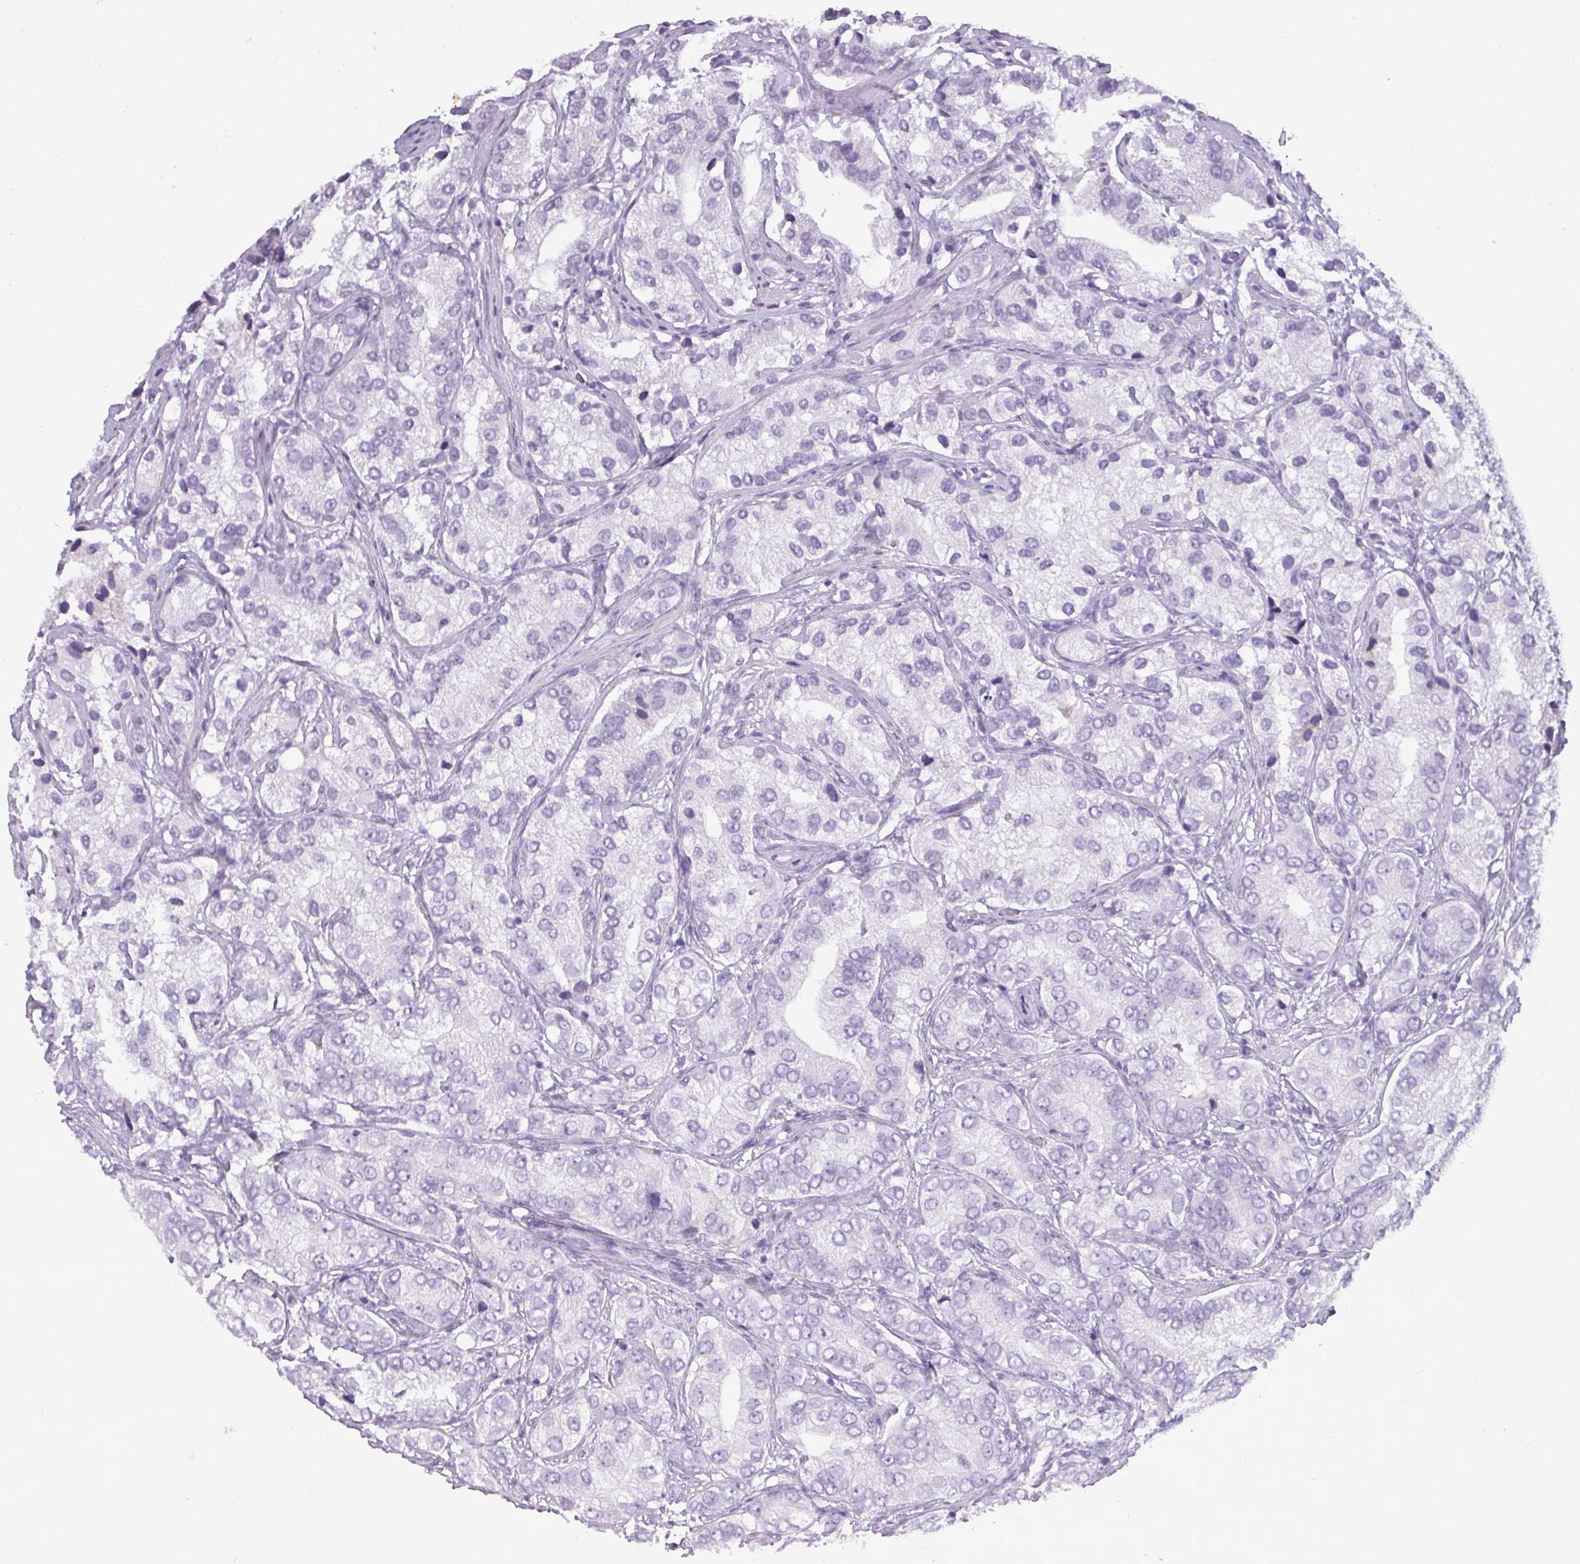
{"staining": {"intensity": "negative", "quantity": "none", "location": "none"}, "tissue": "prostate cancer", "cell_type": "Tumor cells", "image_type": "cancer", "snomed": [{"axis": "morphology", "description": "Adenocarcinoma, High grade"}, {"axis": "topography", "description": "Prostate"}], "caption": "Immunohistochemical staining of high-grade adenocarcinoma (prostate) exhibits no significant positivity in tumor cells.", "gene": "TMEM91", "patient": {"sex": "male", "age": 82}}